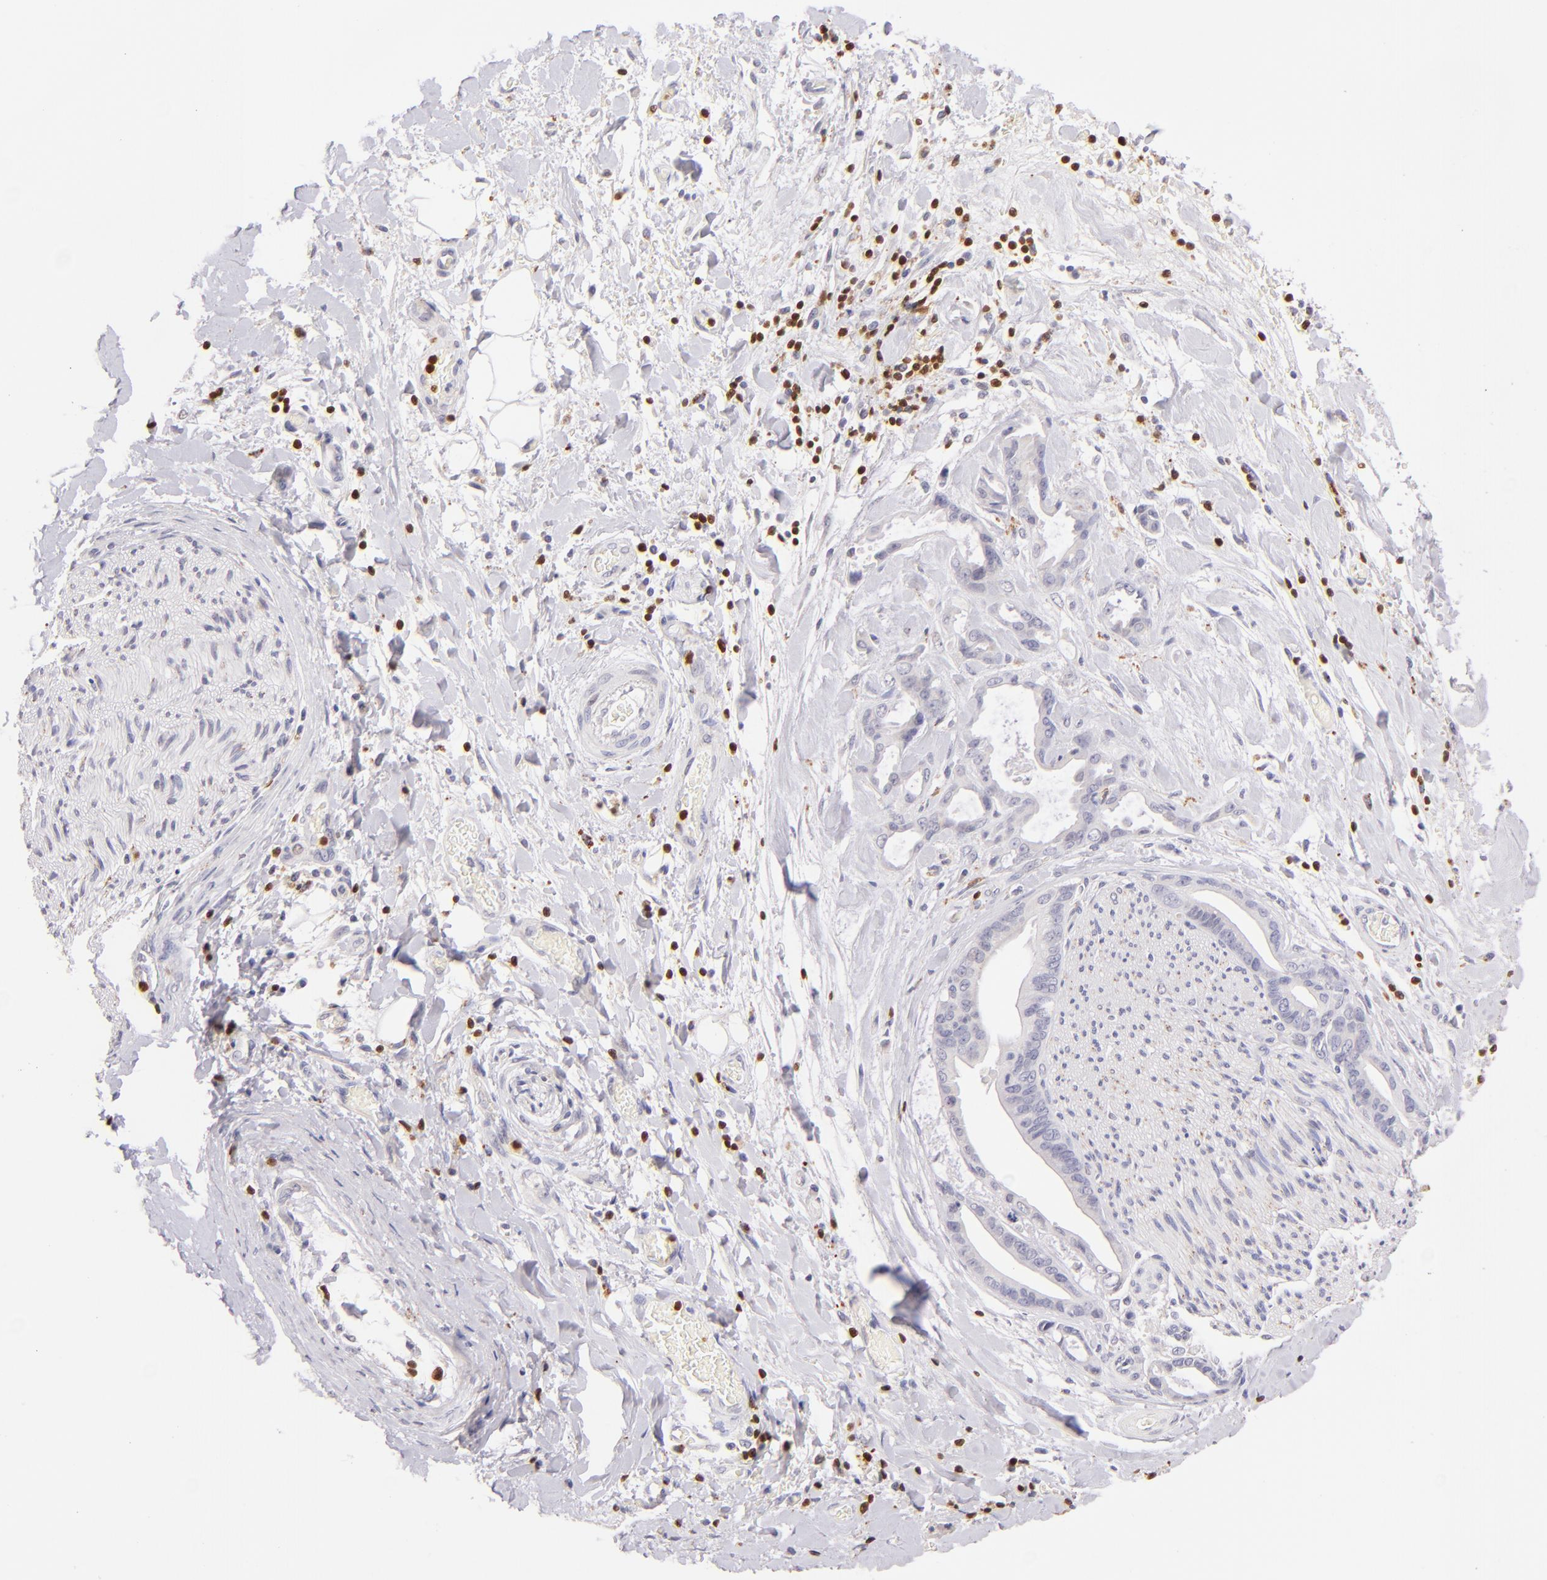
{"staining": {"intensity": "negative", "quantity": "none", "location": "none"}, "tissue": "liver cancer", "cell_type": "Tumor cells", "image_type": "cancer", "snomed": [{"axis": "morphology", "description": "Cholangiocarcinoma"}, {"axis": "topography", "description": "Liver"}], "caption": "Immunohistochemistry of liver cancer (cholangiocarcinoma) reveals no positivity in tumor cells. The staining was performed using DAB (3,3'-diaminobenzidine) to visualize the protein expression in brown, while the nuclei were stained in blue with hematoxylin (Magnification: 20x).", "gene": "ZAP70", "patient": {"sex": "male", "age": 58}}